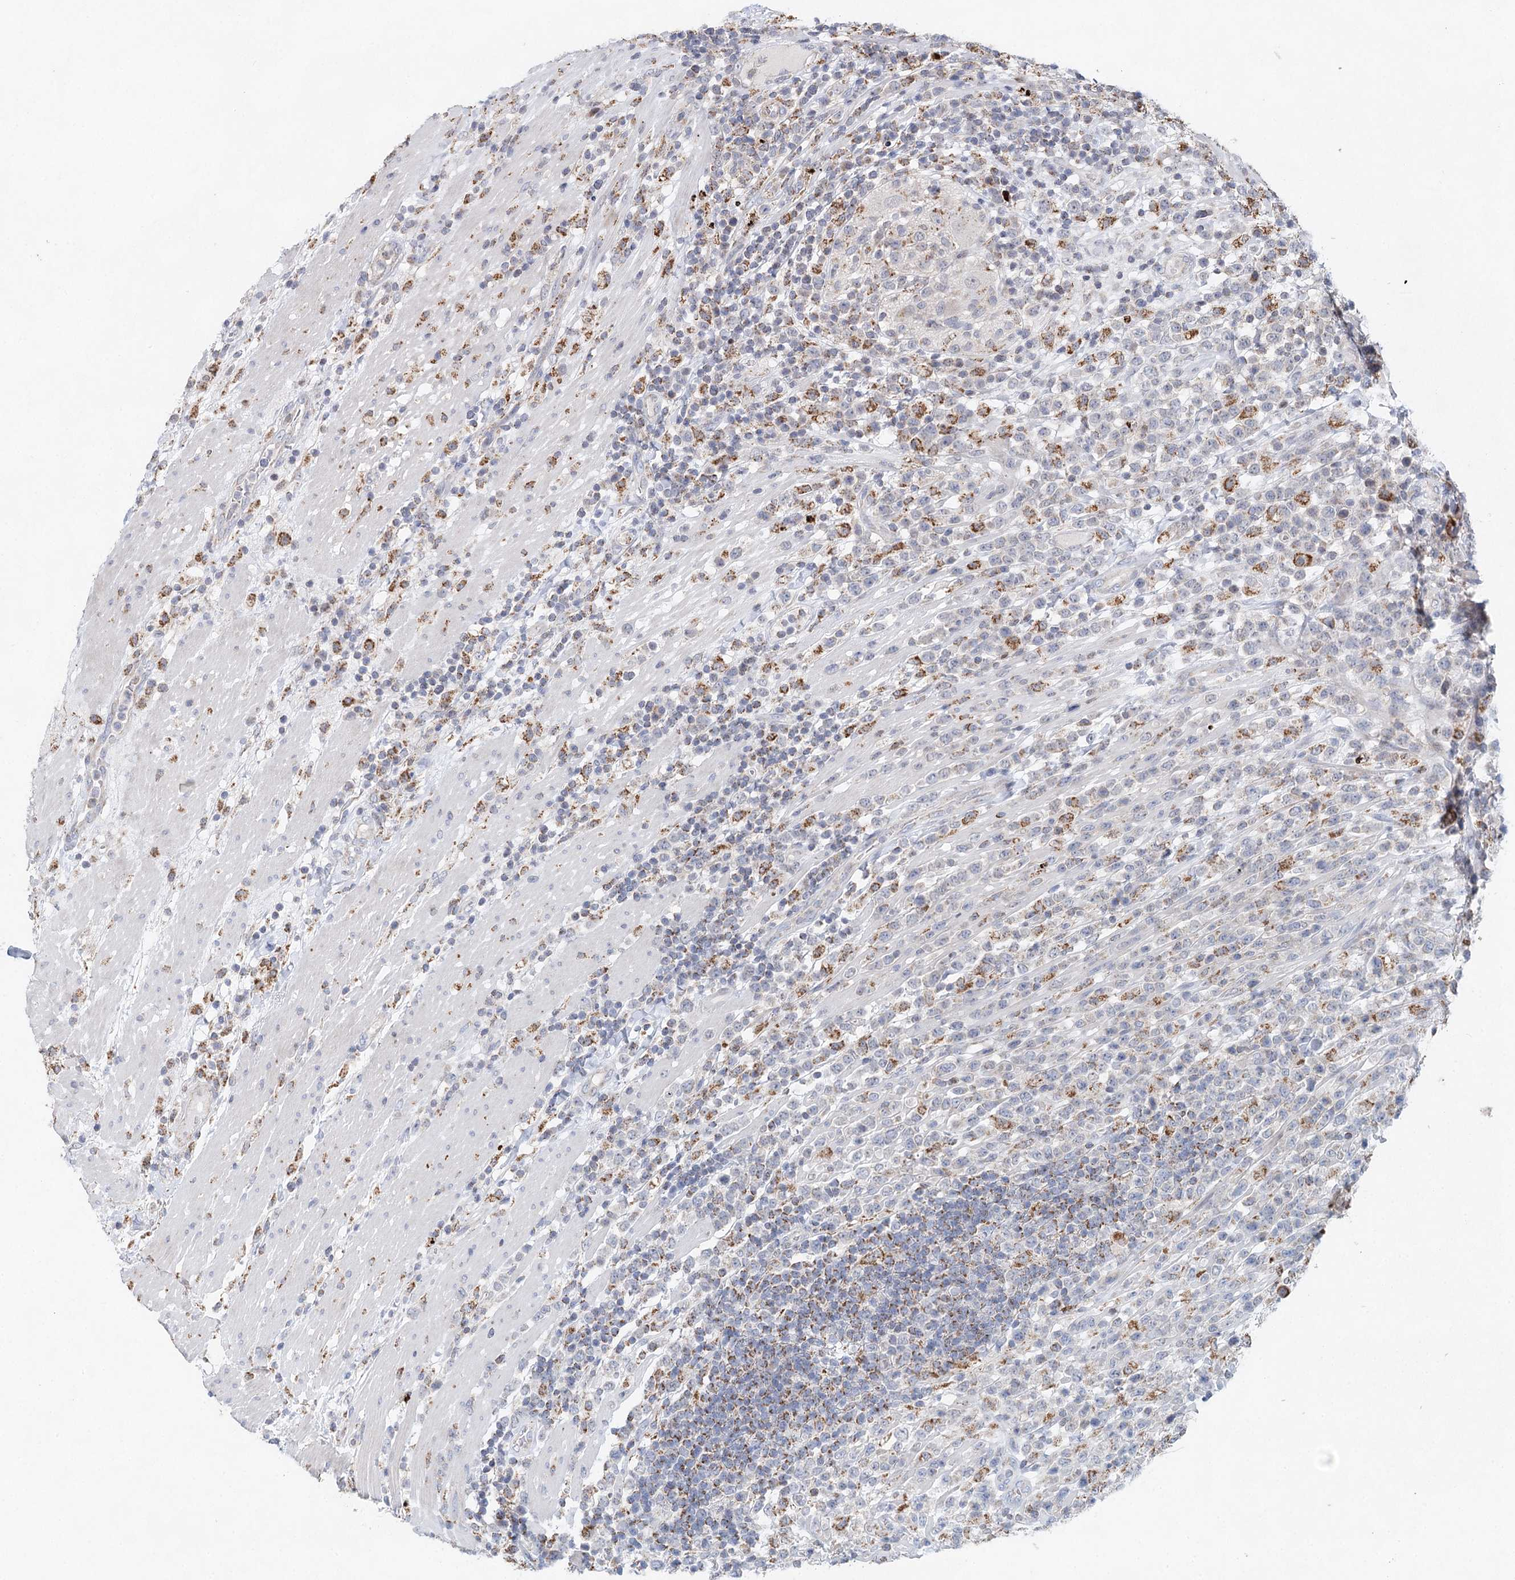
{"staining": {"intensity": "moderate", "quantity": "25%-75%", "location": "cytoplasmic/membranous"}, "tissue": "lymphoma", "cell_type": "Tumor cells", "image_type": "cancer", "snomed": [{"axis": "morphology", "description": "Malignant lymphoma, non-Hodgkin's type, High grade"}, {"axis": "topography", "description": "Colon"}], "caption": "The image reveals staining of lymphoma, revealing moderate cytoplasmic/membranous protein staining (brown color) within tumor cells.", "gene": "XPO6", "patient": {"sex": "female", "age": 53}}